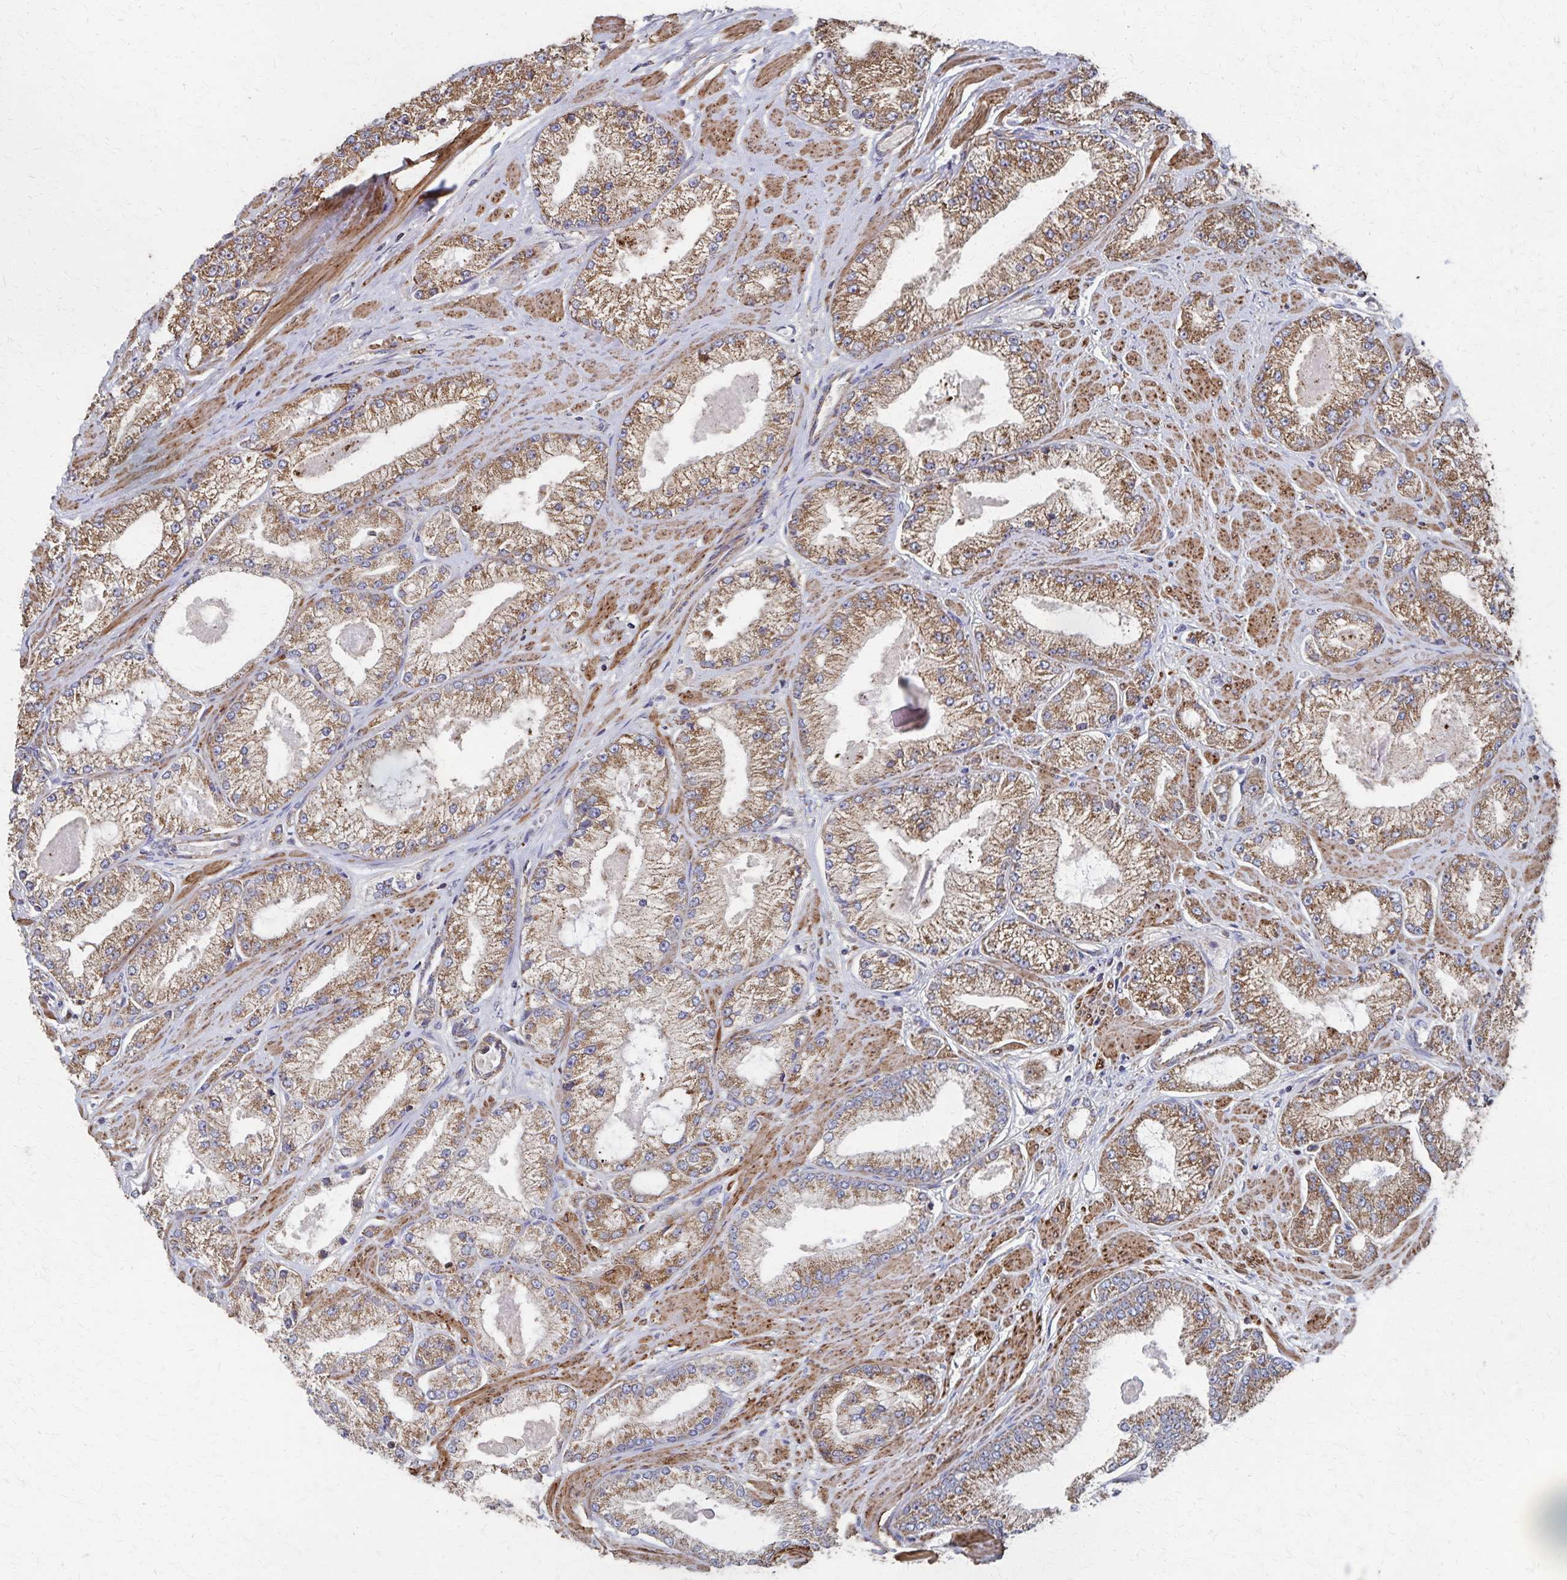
{"staining": {"intensity": "moderate", "quantity": ">75%", "location": "cytoplasmic/membranous"}, "tissue": "prostate cancer", "cell_type": "Tumor cells", "image_type": "cancer", "snomed": [{"axis": "morphology", "description": "Adenocarcinoma, High grade"}, {"axis": "topography", "description": "Prostate"}], "caption": "Prostate cancer tissue shows moderate cytoplasmic/membranous positivity in about >75% of tumor cells", "gene": "PGAP2", "patient": {"sex": "male", "age": 68}}